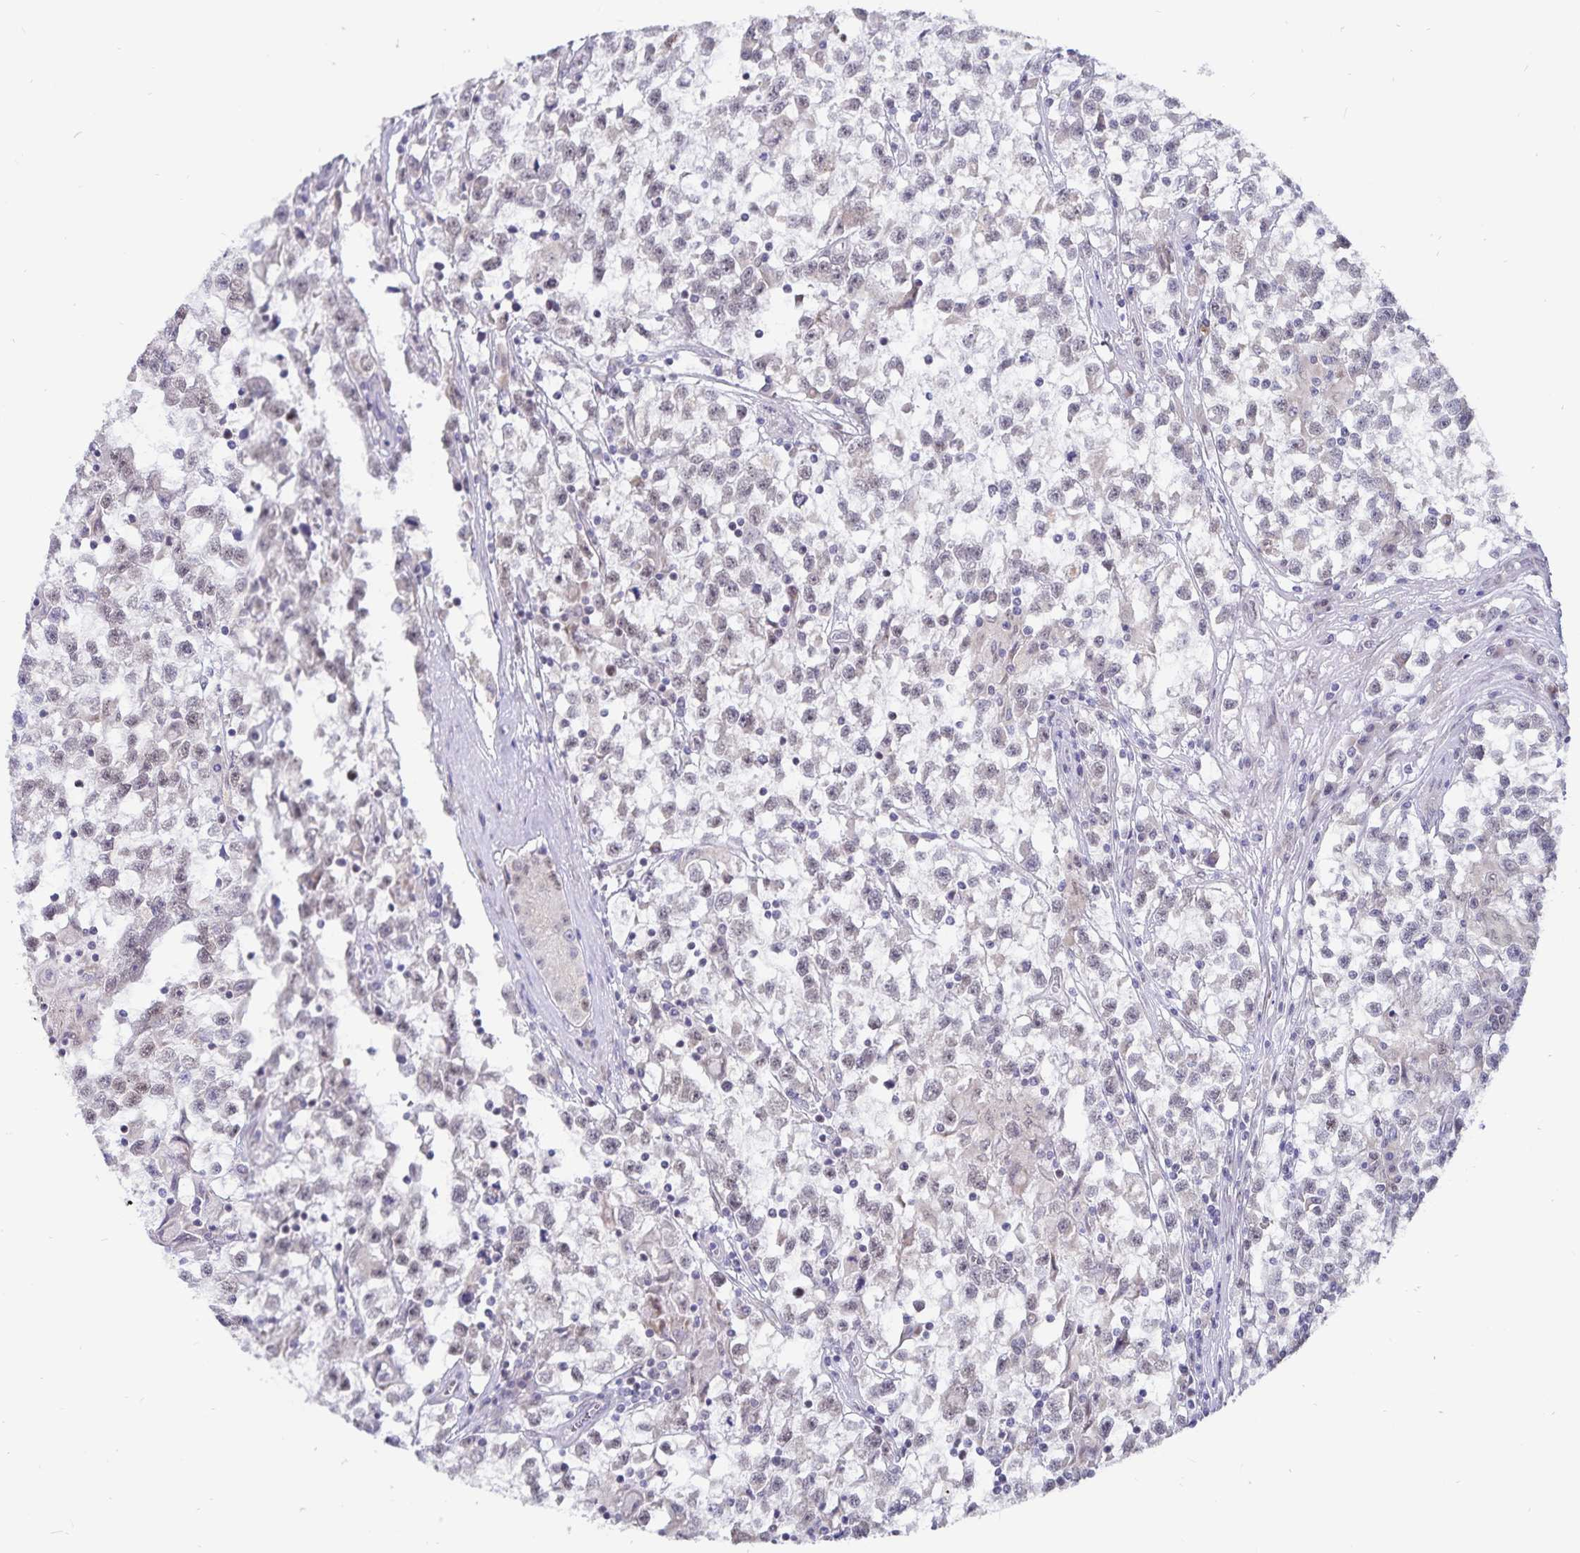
{"staining": {"intensity": "negative", "quantity": "none", "location": "none"}, "tissue": "testis cancer", "cell_type": "Tumor cells", "image_type": "cancer", "snomed": [{"axis": "morphology", "description": "Seminoma, NOS"}, {"axis": "topography", "description": "Testis"}], "caption": "Immunohistochemistry (IHC) of human testis cancer displays no positivity in tumor cells. Brightfield microscopy of immunohistochemistry stained with DAB (brown) and hematoxylin (blue), captured at high magnification.", "gene": "ATP2A2", "patient": {"sex": "male", "age": 31}}